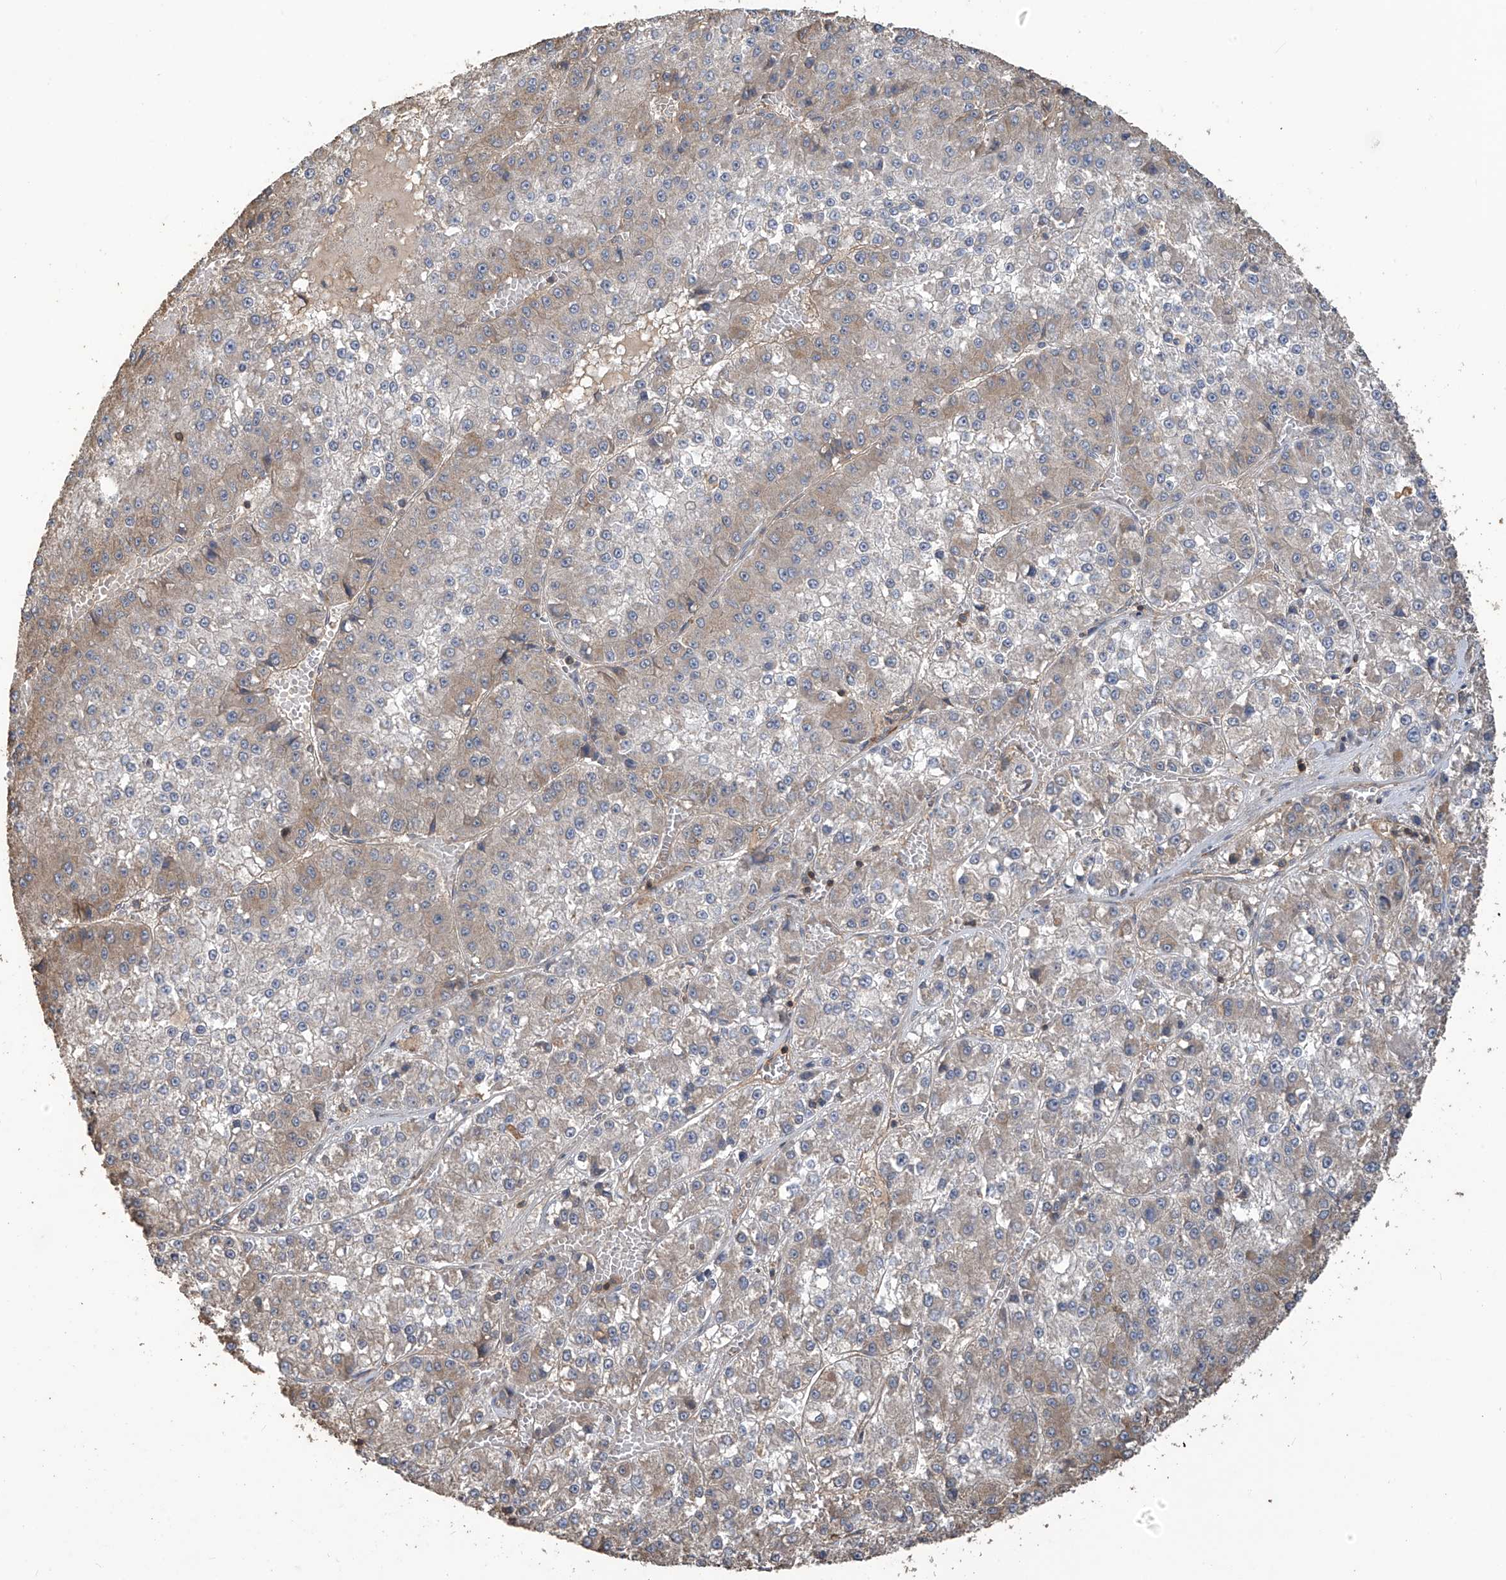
{"staining": {"intensity": "weak", "quantity": "<25%", "location": "cytoplasmic/membranous"}, "tissue": "liver cancer", "cell_type": "Tumor cells", "image_type": "cancer", "snomed": [{"axis": "morphology", "description": "Carcinoma, Hepatocellular, NOS"}, {"axis": "topography", "description": "Liver"}], "caption": "IHC photomicrograph of liver cancer (hepatocellular carcinoma) stained for a protein (brown), which reveals no positivity in tumor cells.", "gene": "COX10", "patient": {"sex": "female", "age": 73}}